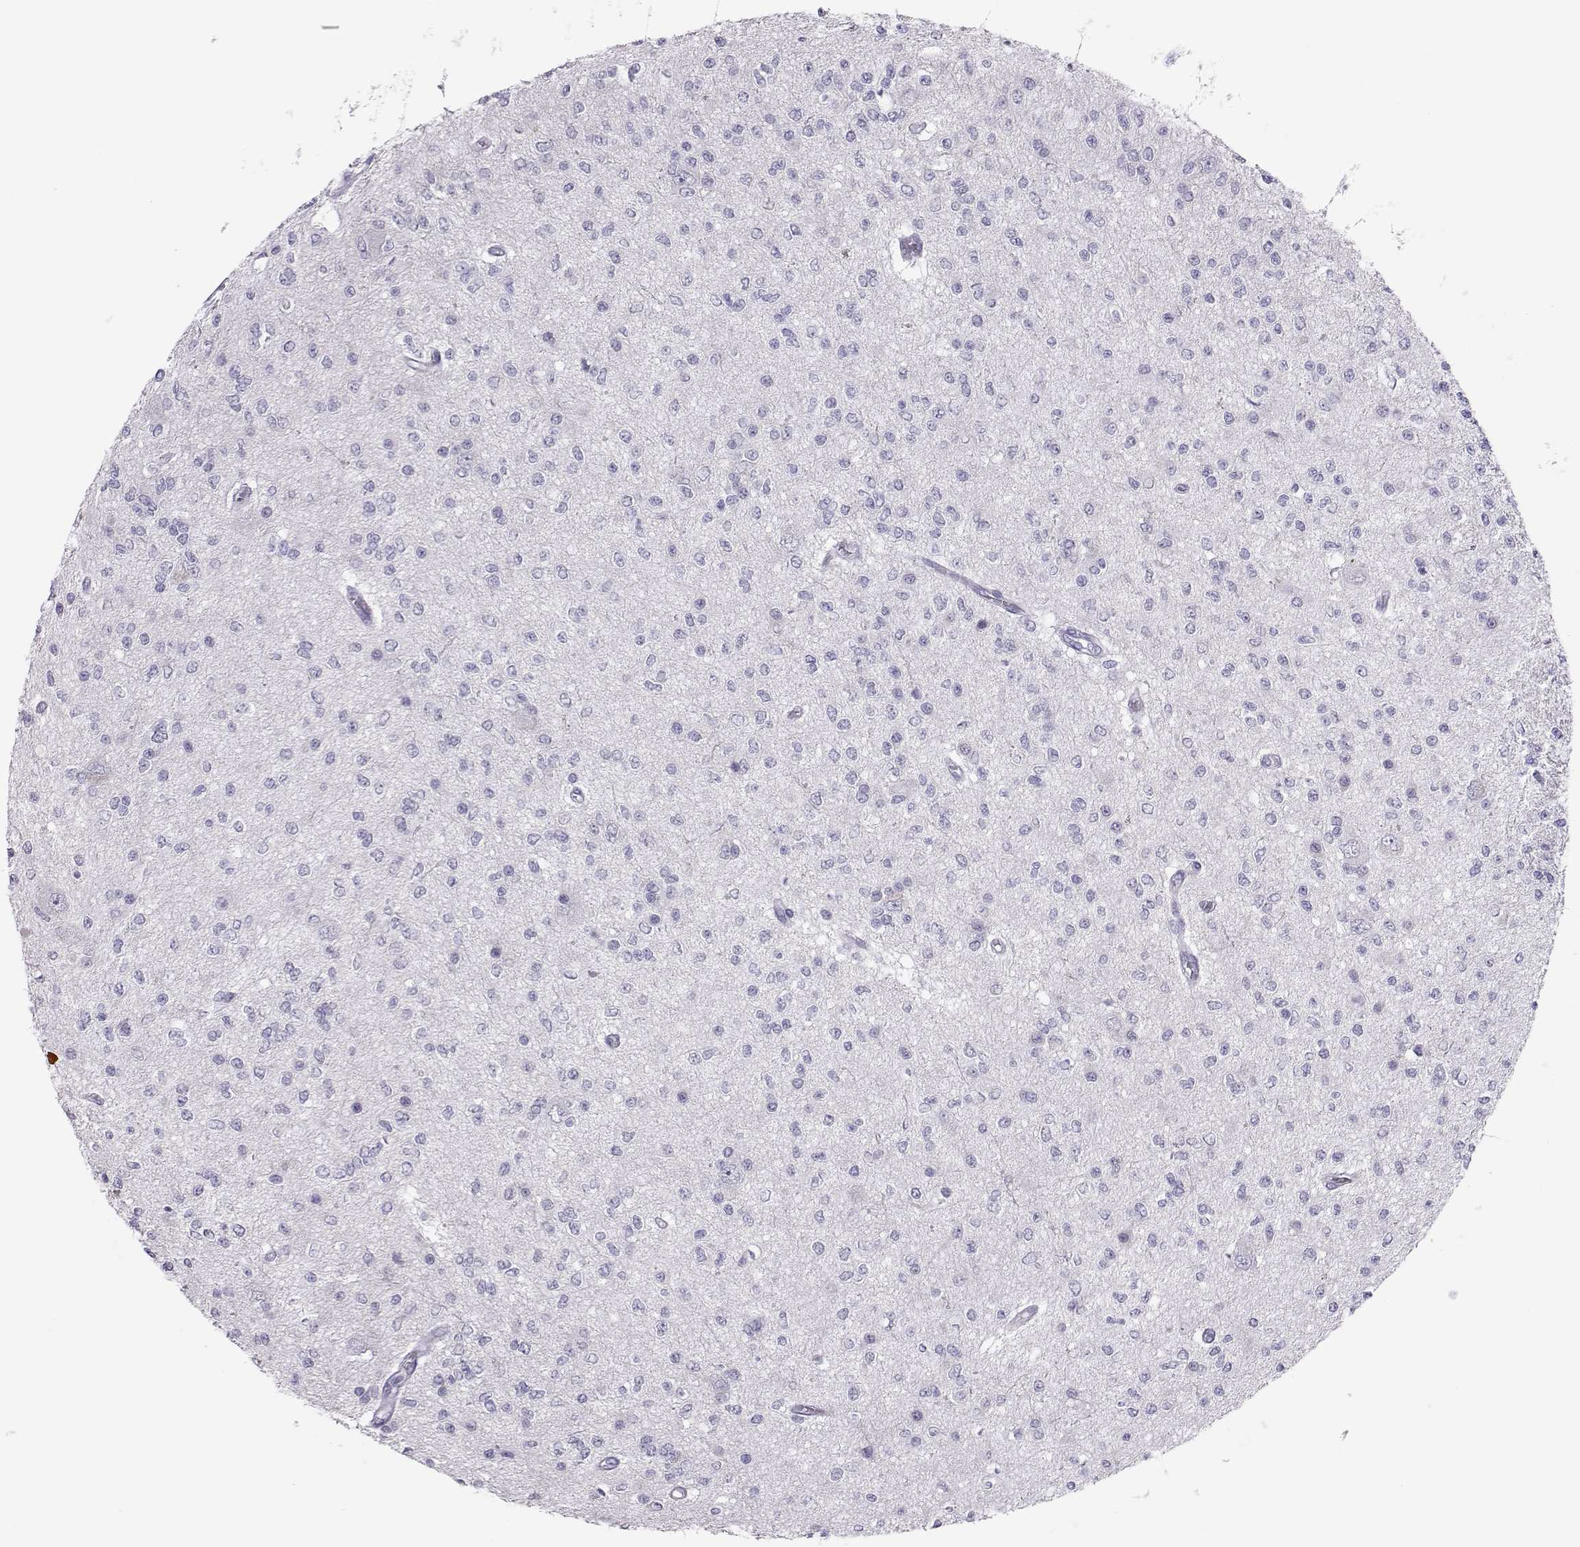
{"staining": {"intensity": "negative", "quantity": "none", "location": "none"}, "tissue": "glioma", "cell_type": "Tumor cells", "image_type": "cancer", "snomed": [{"axis": "morphology", "description": "Glioma, malignant, Low grade"}, {"axis": "topography", "description": "Brain"}], "caption": "An immunohistochemistry (IHC) micrograph of malignant glioma (low-grade) is shown. There is no staining in tumor cells of malignant glioma (low-grade). (DAB immunohistochemistry (IHC), high magnification).", "gene": "TRPM7", "patient": {"sex": "male", "age": 67}}